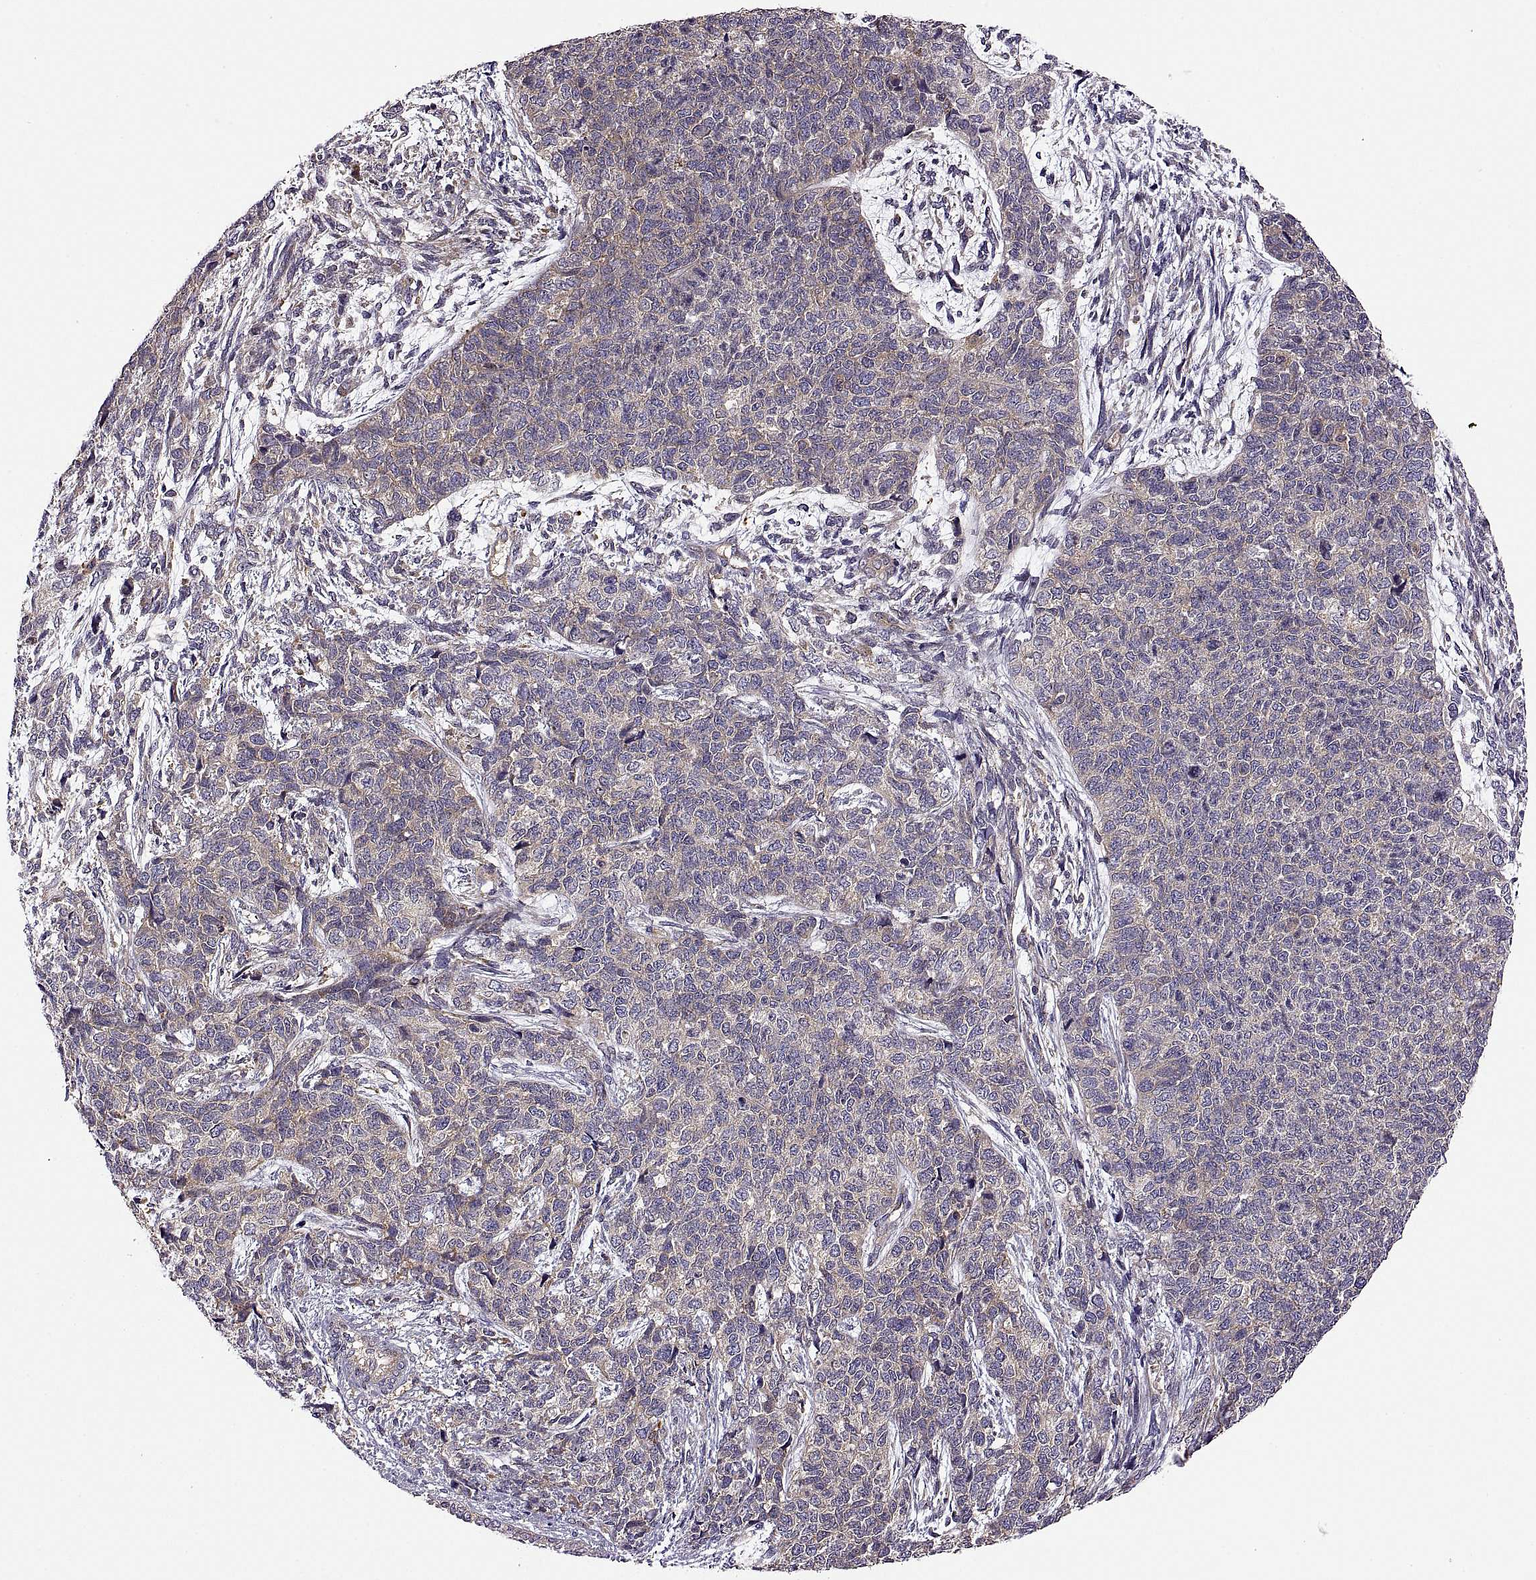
{"staining": {"intensity": "weak", "quantity": ">75%", "location": "cytoplasmic/membranous"}, "tissue": "cervical cancer", "cell_type": "Tumor cells", "image_type": "cancer", "snomed": [{"axis": "morphology", "description": "Squamous cell carcinoma, NOS"}, {"axis": "topography", "description": "Cervix"}], "caption": "A photomicrograph of human cervical cancer stained for a protein displays weak cytoplasmic/membranous brown staining in tumor cells.", "gene": "SPATA32", "patient": {"sex": "female", "age": 63}}